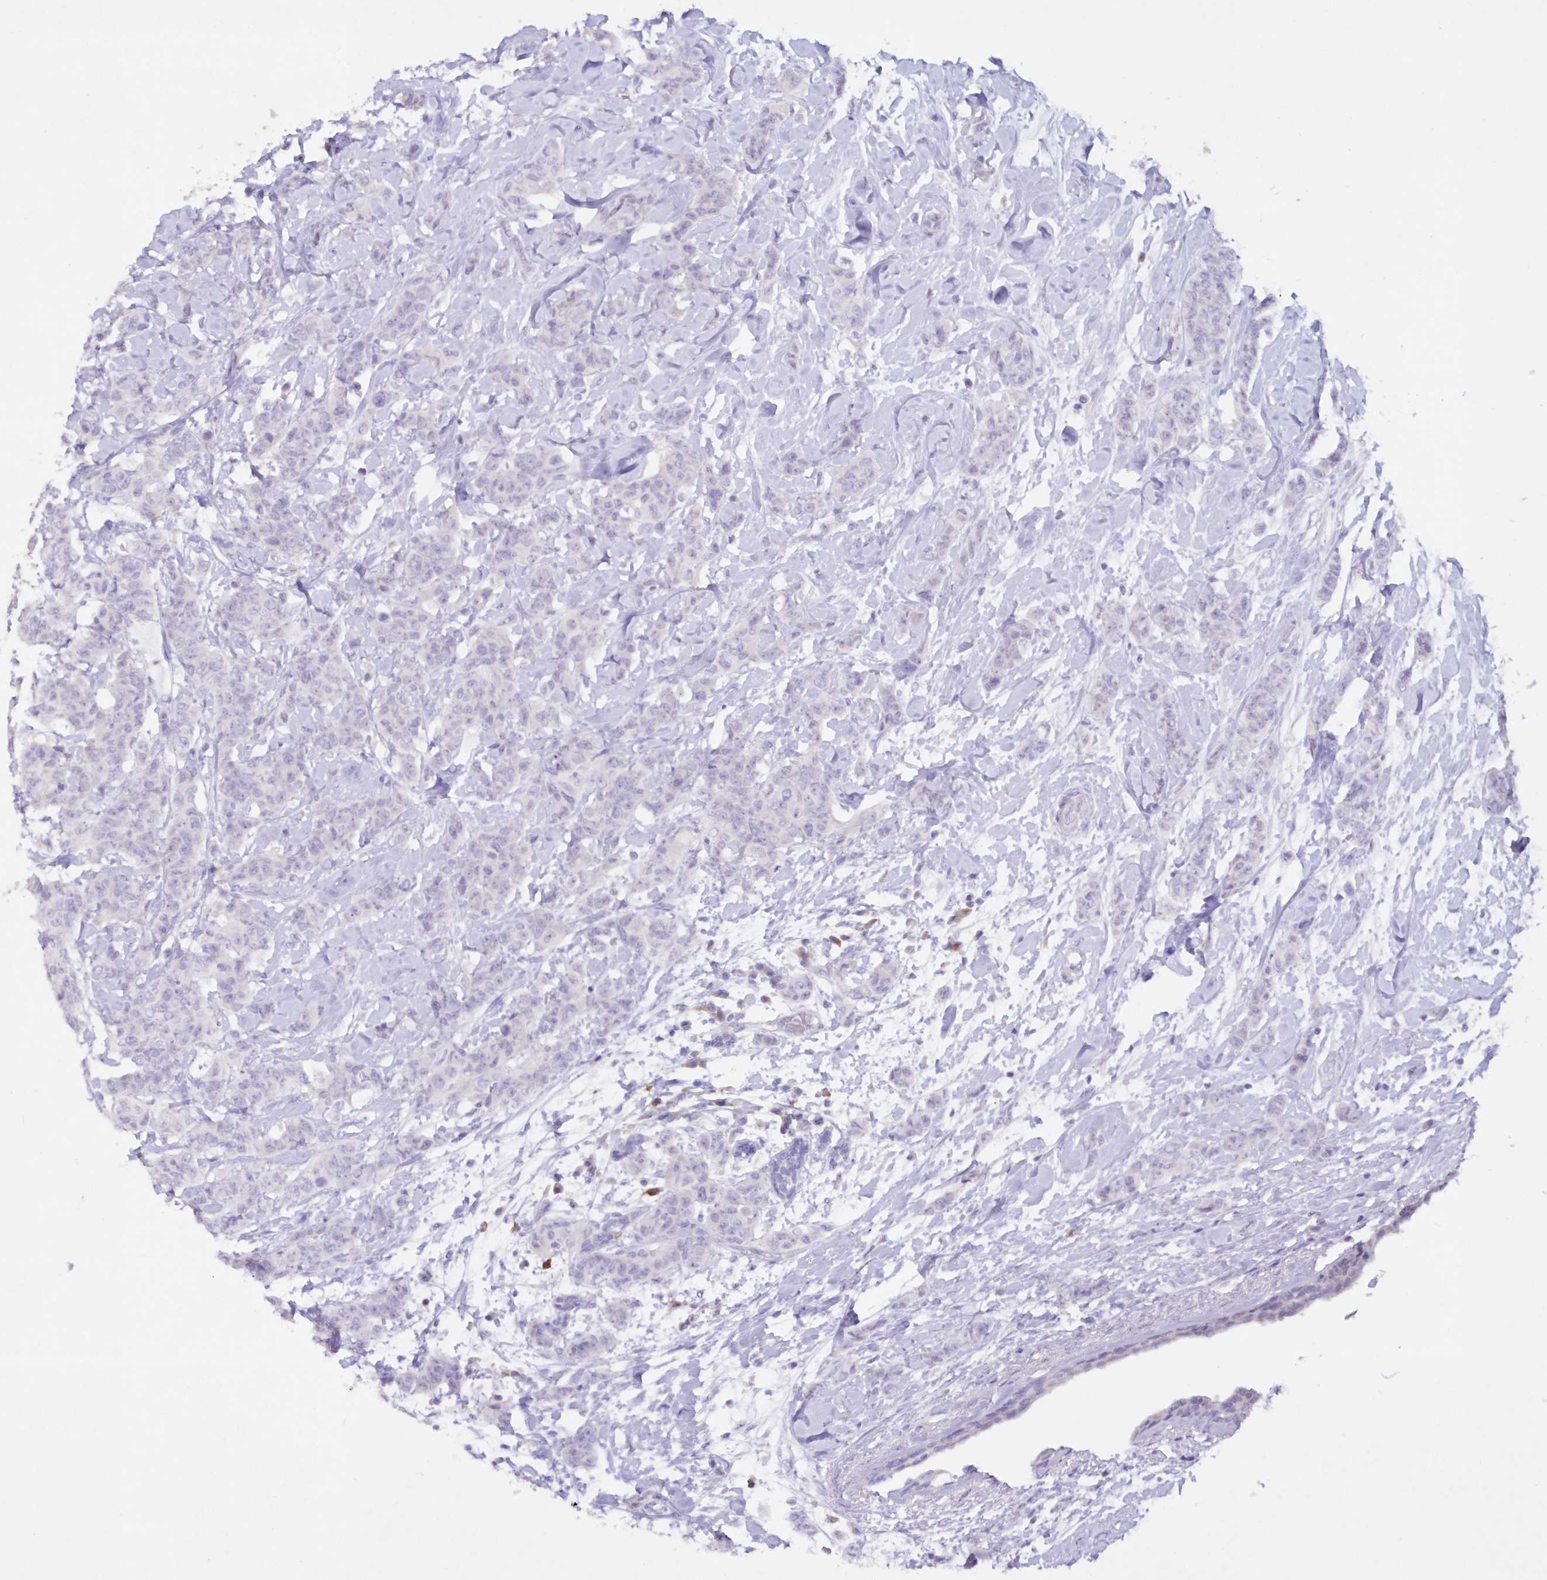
{"staining": {"intensity": "negative", "quantity": "none", "location": "none"}, "tissue": "breast cancer", "cell_type": "Tumor cells", "image_type": "cancer", "snomed": [{"axis": "morphology", "description": "Normal tissue, NOS"}, {"axis": "morphology", "description": "Duct carcinoma"}, {"axis": "topography", "description": "Breast"}], "caption": "The photomicrograph demonstrates no significant expression in tumor cells of infiltrating ductal carcinoma (breast).", "gene": "GCKR", "patient": {"sex": "female", "age": 40}}